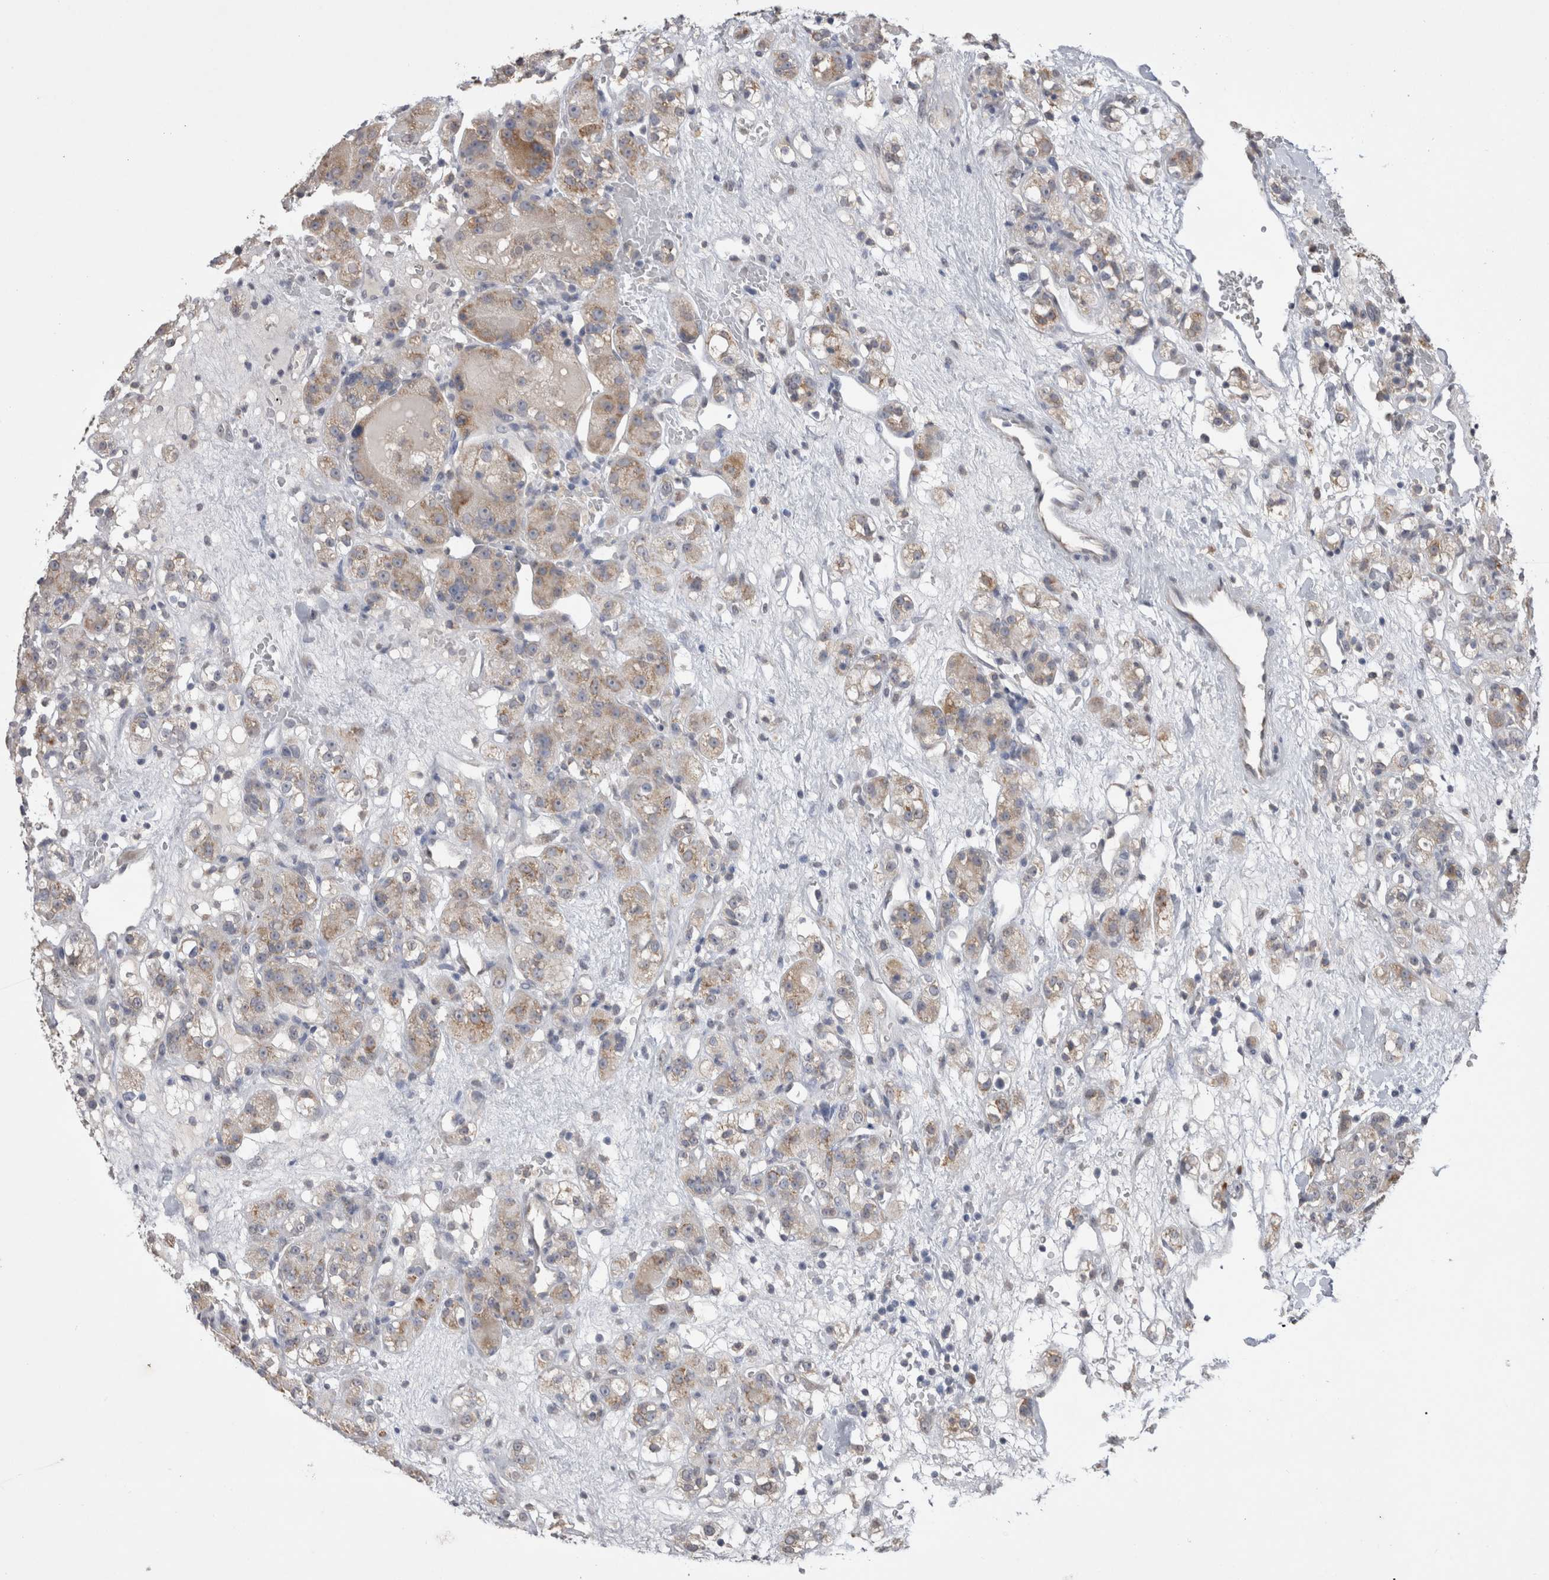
{"staining": {"intensity": "weak", "quantity": ">75%", "location": "cytoplasmic/membranous"}, "tissue": "renal cancer", "cell_type": "Tumor cells", "image_type": "cancer", "snomed": [{"axis": "morphology", "description": "Normal tissue, NOS"}, {"axis": "morphology", "description": "Adenocarcinoma, NOS"}, {"axis": "topography", "description": "Kidney"}], "caption": "This image shows immunohistochemistry staining of renal cancer, with low weak cytoplasmic/membranous positivity in about >75% of tumor cells.", "gene": "NOMO1", "patient": {"sex": "male", "age": 61}}